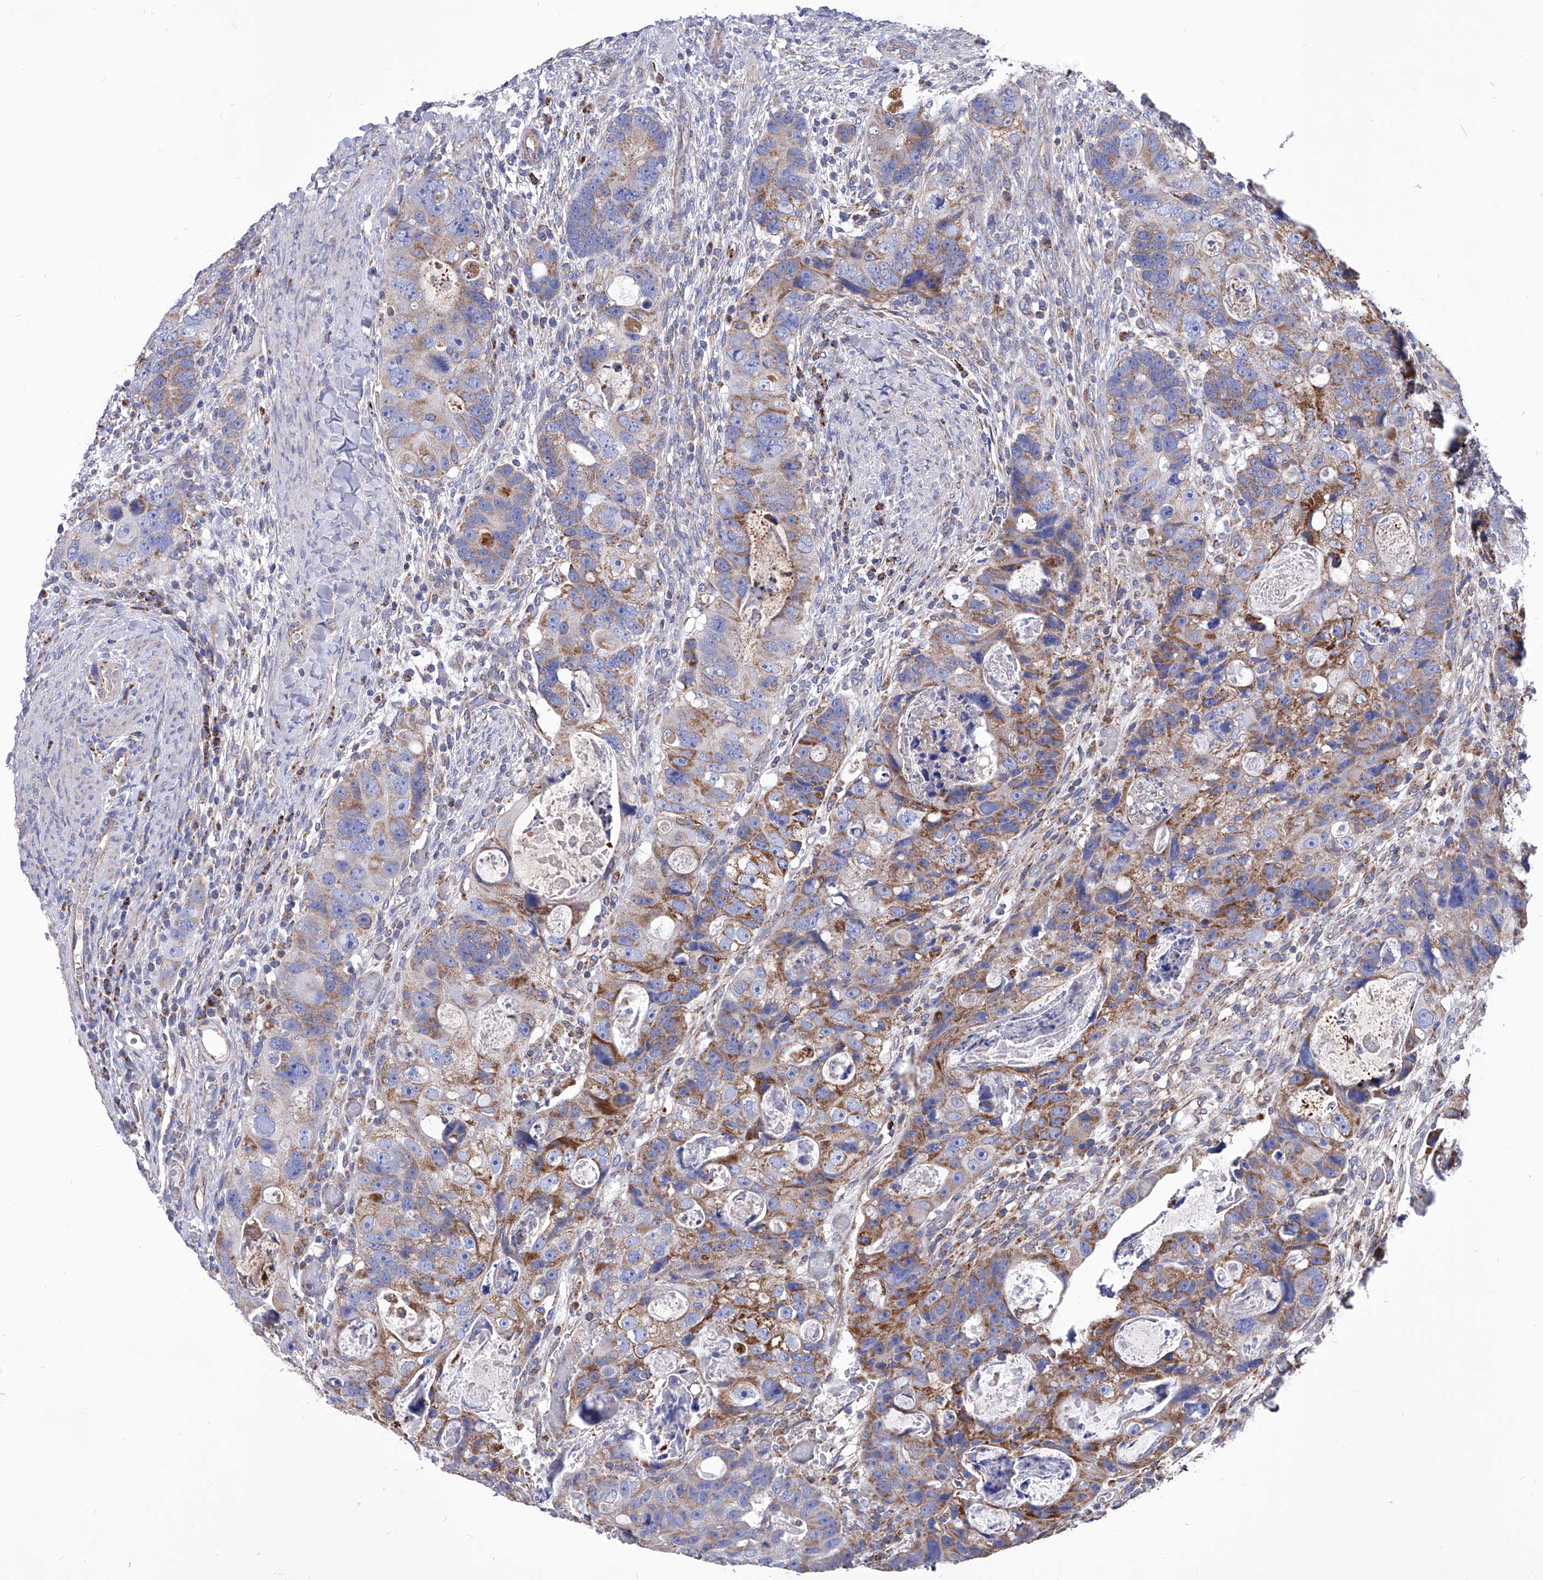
{"staining": {"intensity": "moderate", "quantity": ">75%", "location": "cytoplasmic/membranous"}, "tissue": "colorectal cancer", "cell_type": "Tumor cells", "image_type": "cancer", "snomed": [{"axis": "morphology", "description": "Adenocarcinoma, NOS"}, {"axis": "topography", "description": "Rectum"}], "caption": "Colorectal cancer (adenocarcinoma) stained with immunohistochemistry demonstrates moderate cytoplasmic/membranous staining in approximately >75% of tumor cells.", "gene": "HRNR", "patient": {"sex": "male", "age": 59}}